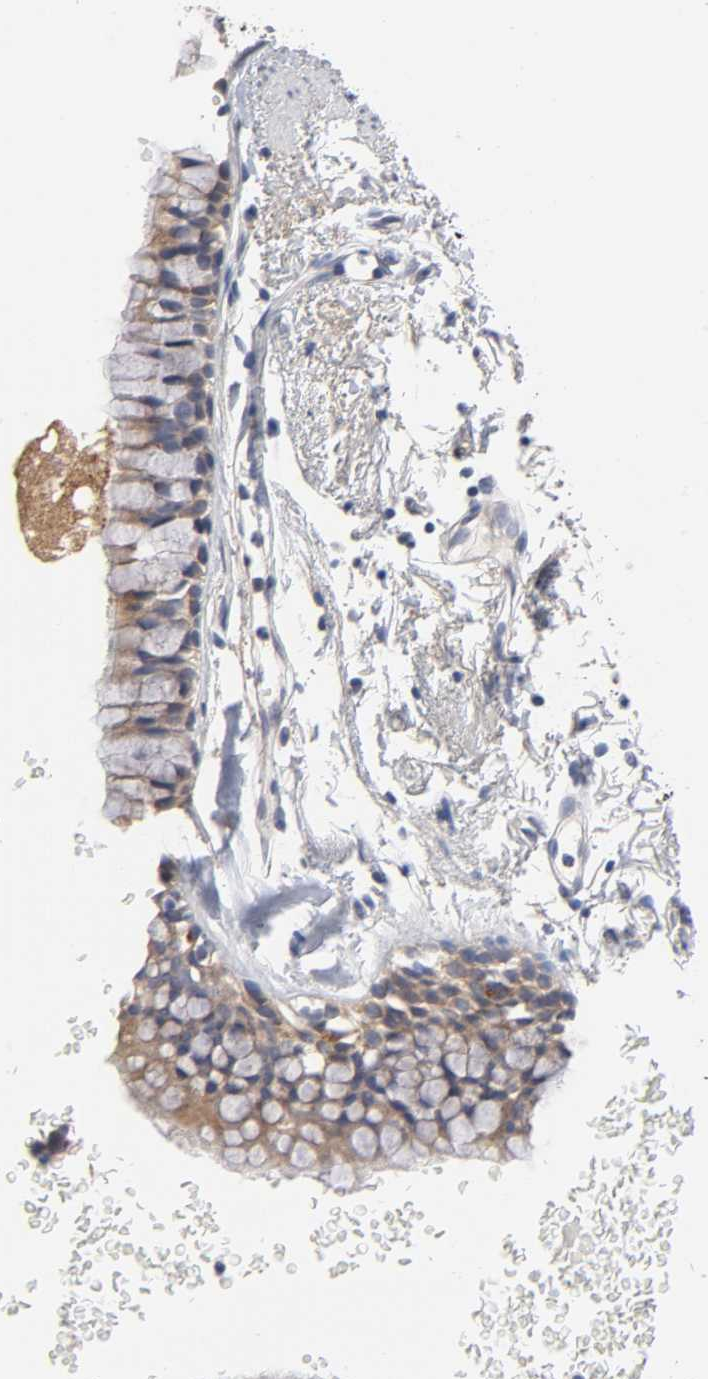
{"staining": {"intensity": "weak", "quantity": ">75%", "location": "cytoplasmic/membranous"}, "tissue": "bronchus", "cell_type": "Respiratory epithelial cells", "image_type": "normal", "snomed": [{"axis": "morphology", "description": "Normal tissue, NOS"}, {"axis": "topography", "description": "Bronchus"}], "caption": "Brown immunohistochemical staining in benign human bronchus demonstrates weak cytoplasmic/membranous expression in approximately >75% of respiratory epithelial cells.", "gene": "C17orf75", "patient": {"sex": "female", "age": 73}}